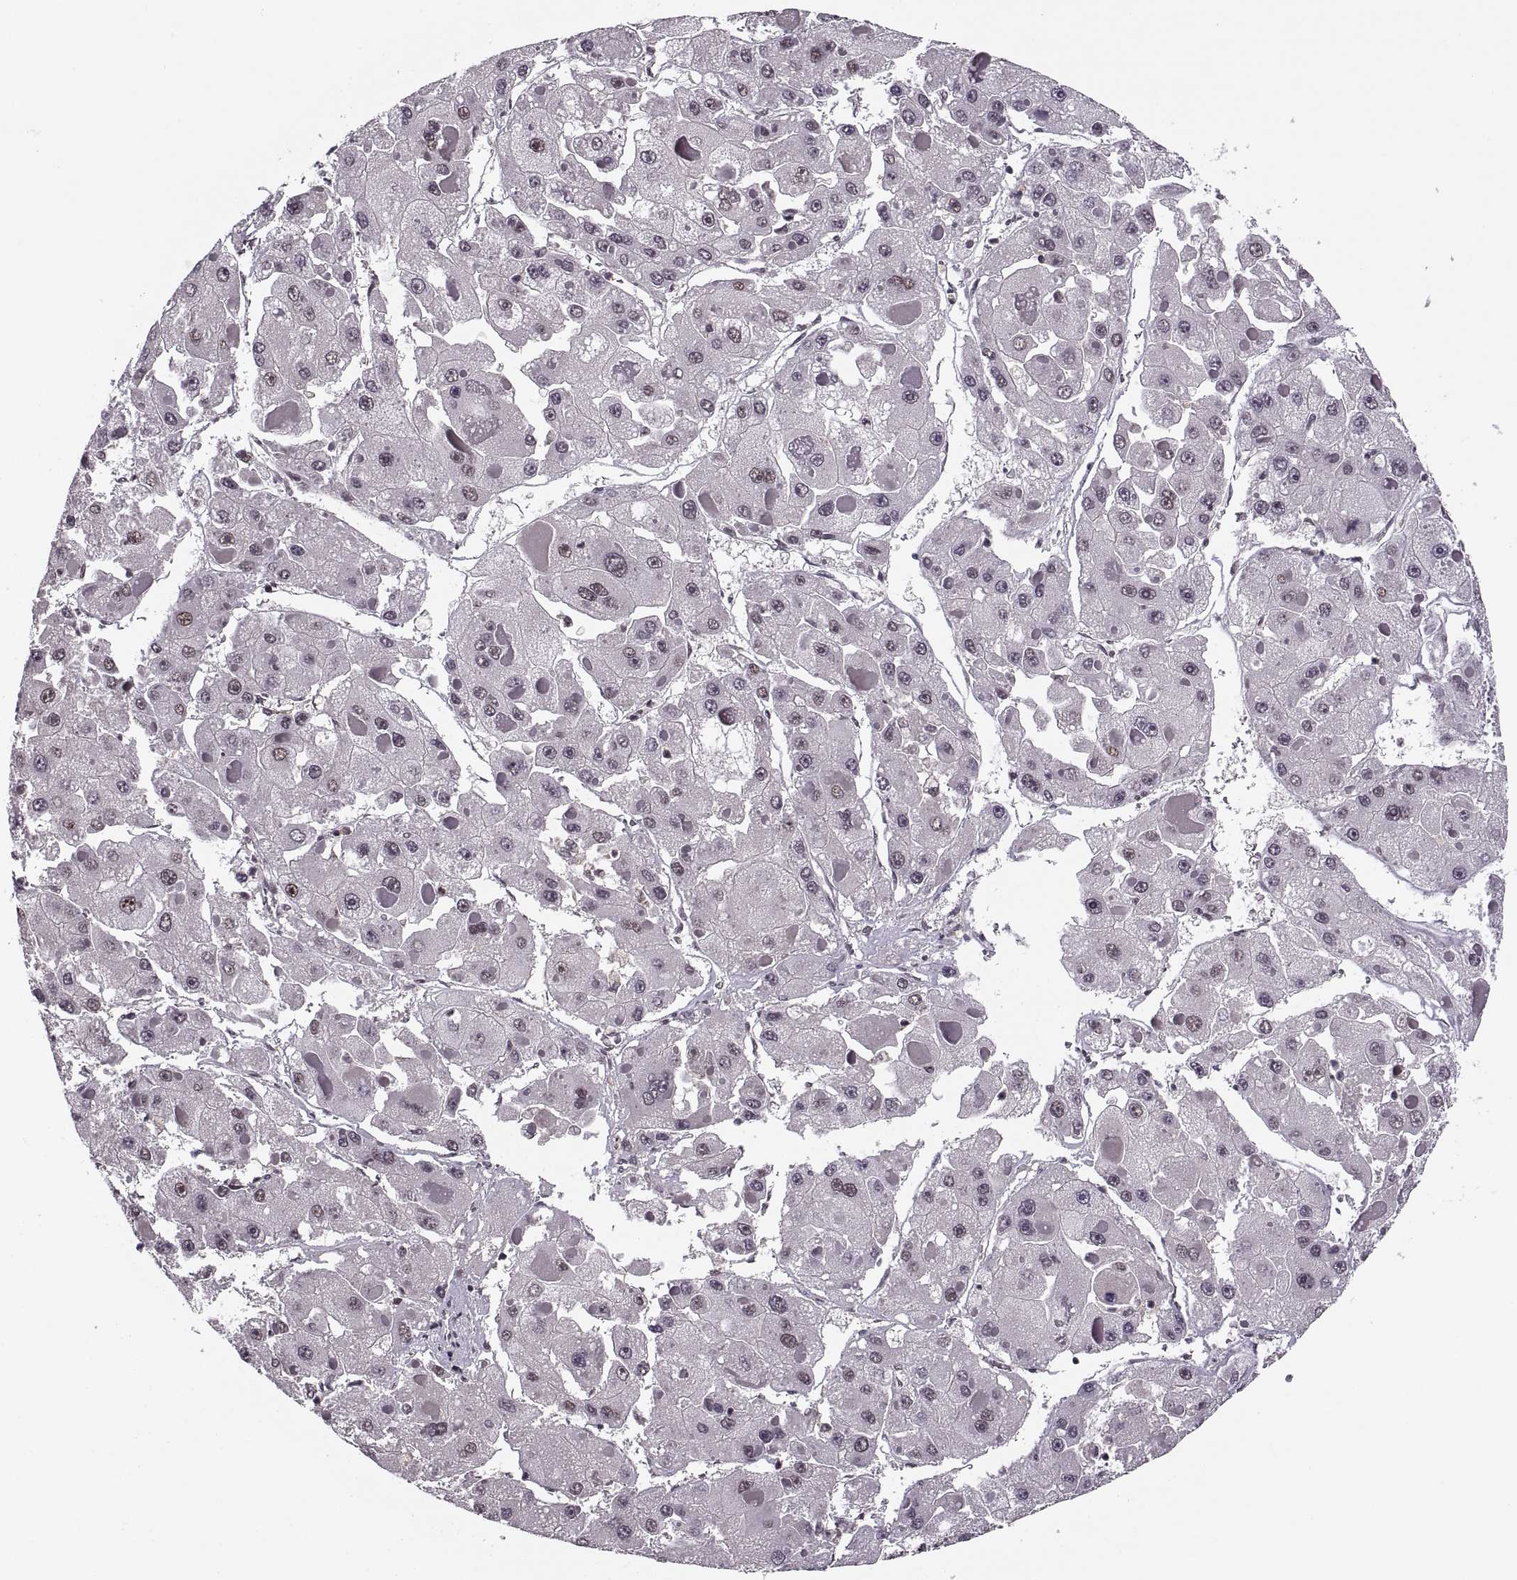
{"staining": {"intensity": "weak", "quantity": "25%-75%", "location": "nuclear"}, "tissue": "liver cancer", "cell_type": "Tumor cells", "image_type": "cancer", "snomed": [{"axis": "morphology", "description": "Carcinoma, Hepatocellular, NOS"}, {"axis": "topography", "description": "Liver"}], "caption": "There is low levels of weak nuclear staining in tumor cells of liver cancer, as demonstrated by immunohistochemical staining (brown color).", "gene": "LUZP2", "patient": {"sex": "female", "age": 73}}